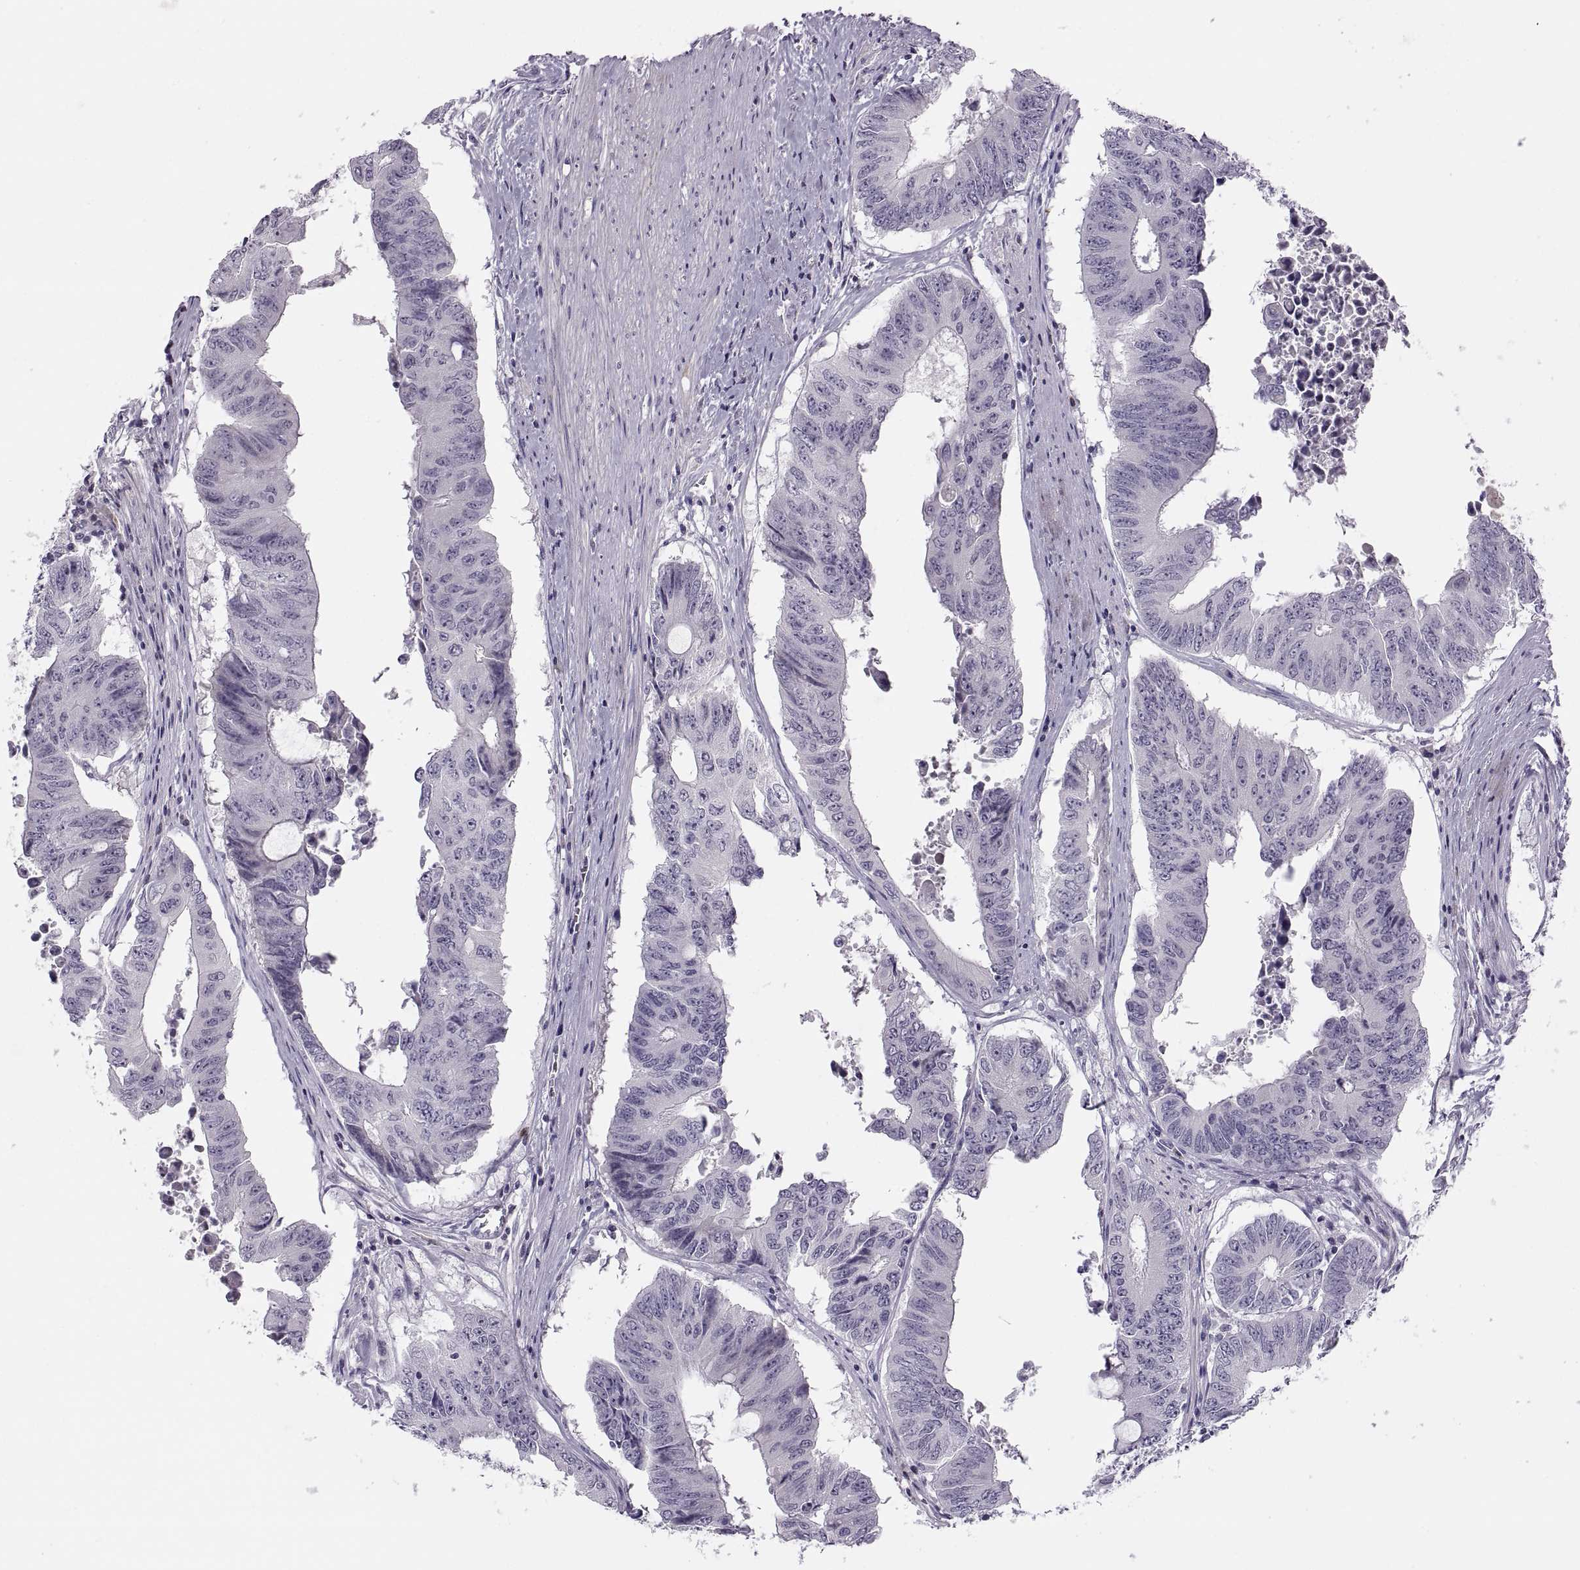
{"staining": {"intensity": "negative", "quantity": "none", "location": "none"}, "tissue": "colorectal cancer", "cell_type": "Tumor cells", "image_type": "cancer", "snomed": [{"axis": "morphology", "description": "Adenocarcinoma, NOS"}, {"axis": "topography", "description": "Rectum"}], "caption": "Colorectal cancer was stained to show a protein in brown. There is no significant positivity in tumor cells.", "gene": "CHCT1", "patient": {"sex": "male", "age": 59}}